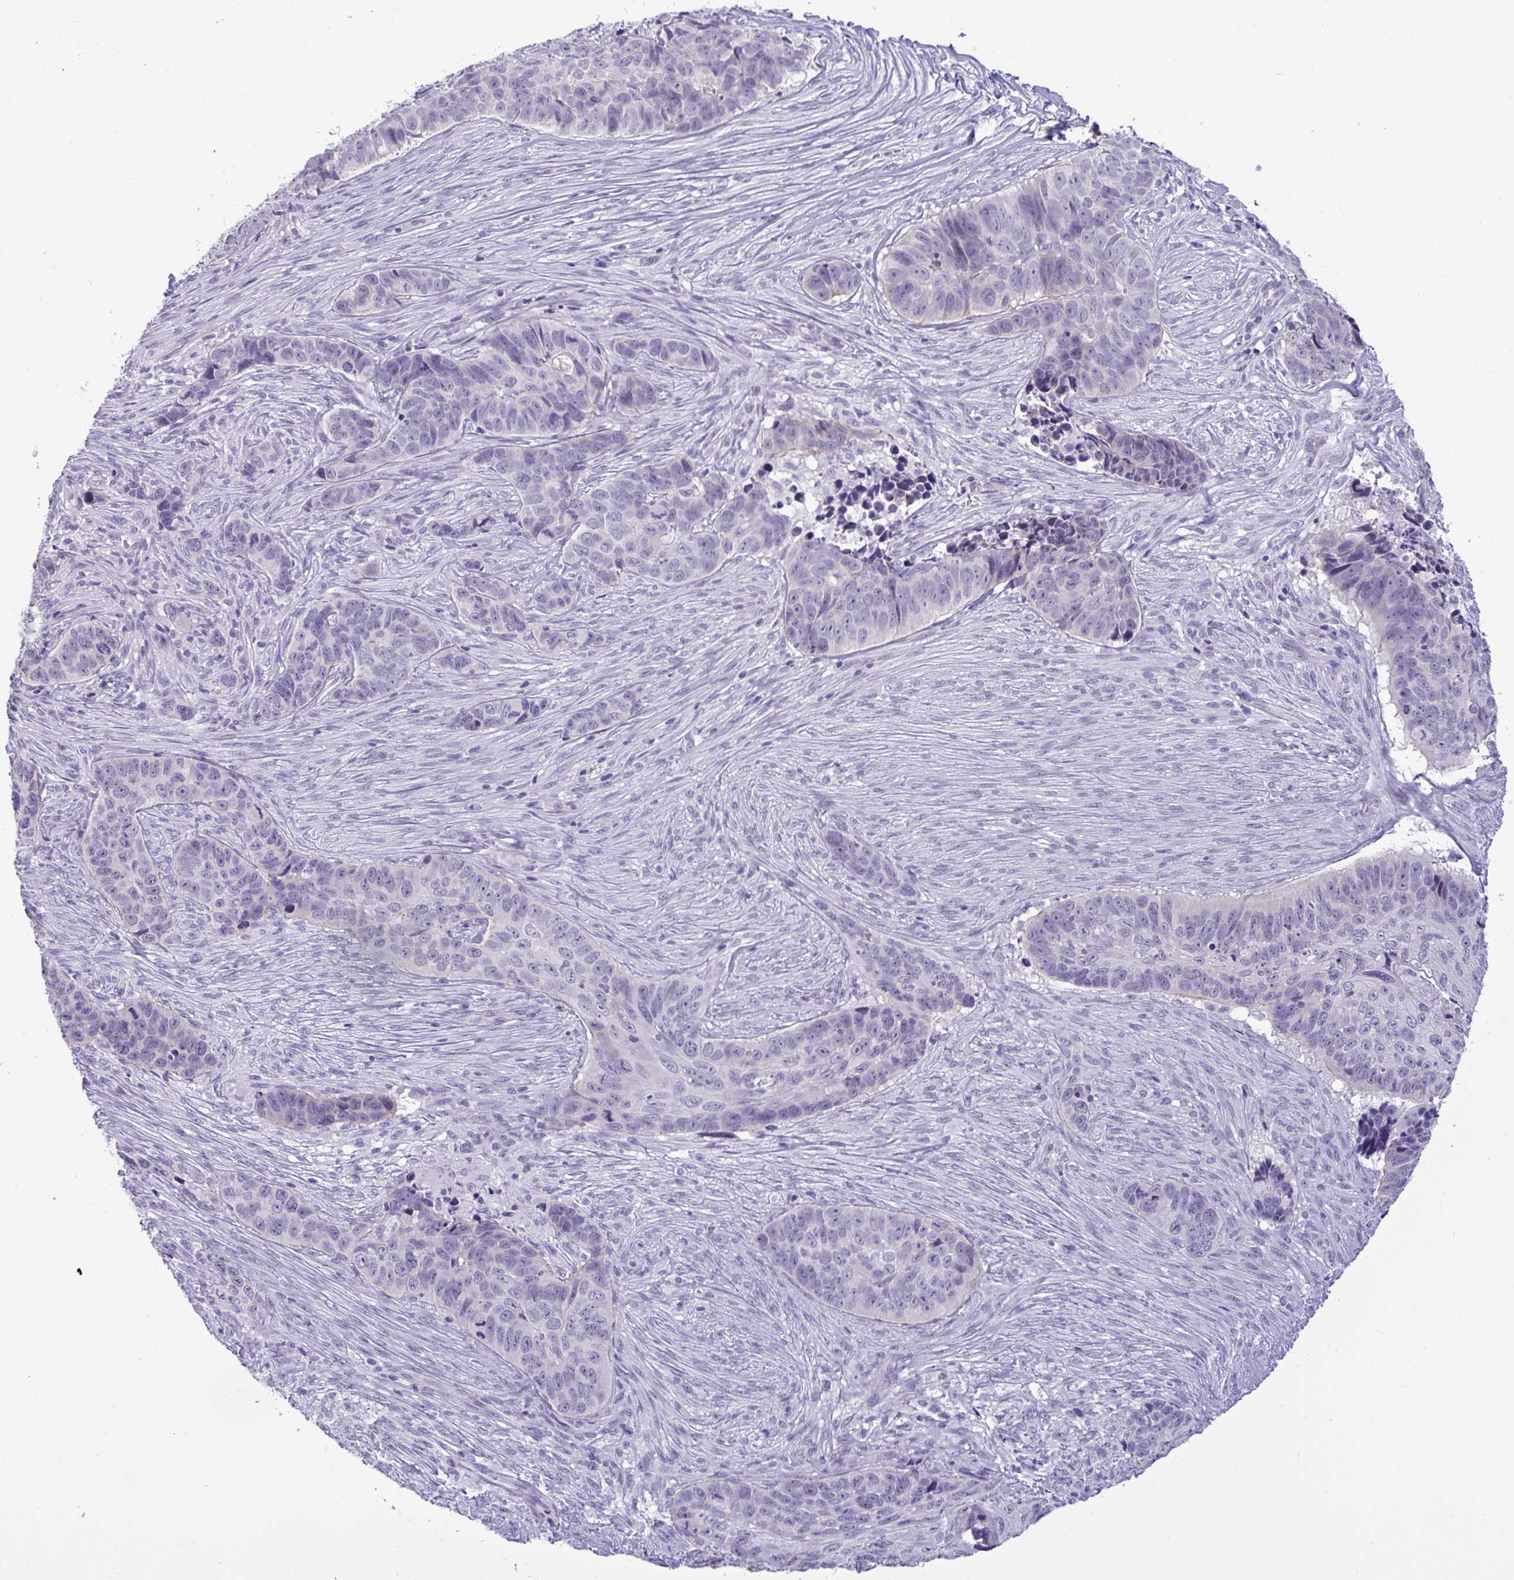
{"staining": {"intensity": "negative", "quantity": "none", "location": "none"}, "tissue": "skin cancer", "cell_type": "Tumor cells", "image_type": "cancer", "snomed": [{"axis": "morphology", "description": "Basal cell carcinoma"}, {"axis": "topography", "description": "Skin"}], "caption": "DAB (3,3'-diaminobenzidine) immunohistochemical staining of skin basal cell carcinoma exhibits no significant expression in tumor cells. (DAB immunohistochemistry with hematoxylin counter stain).", "gene": "YBX2", "patient": {"sex": "female", "age": 82}}